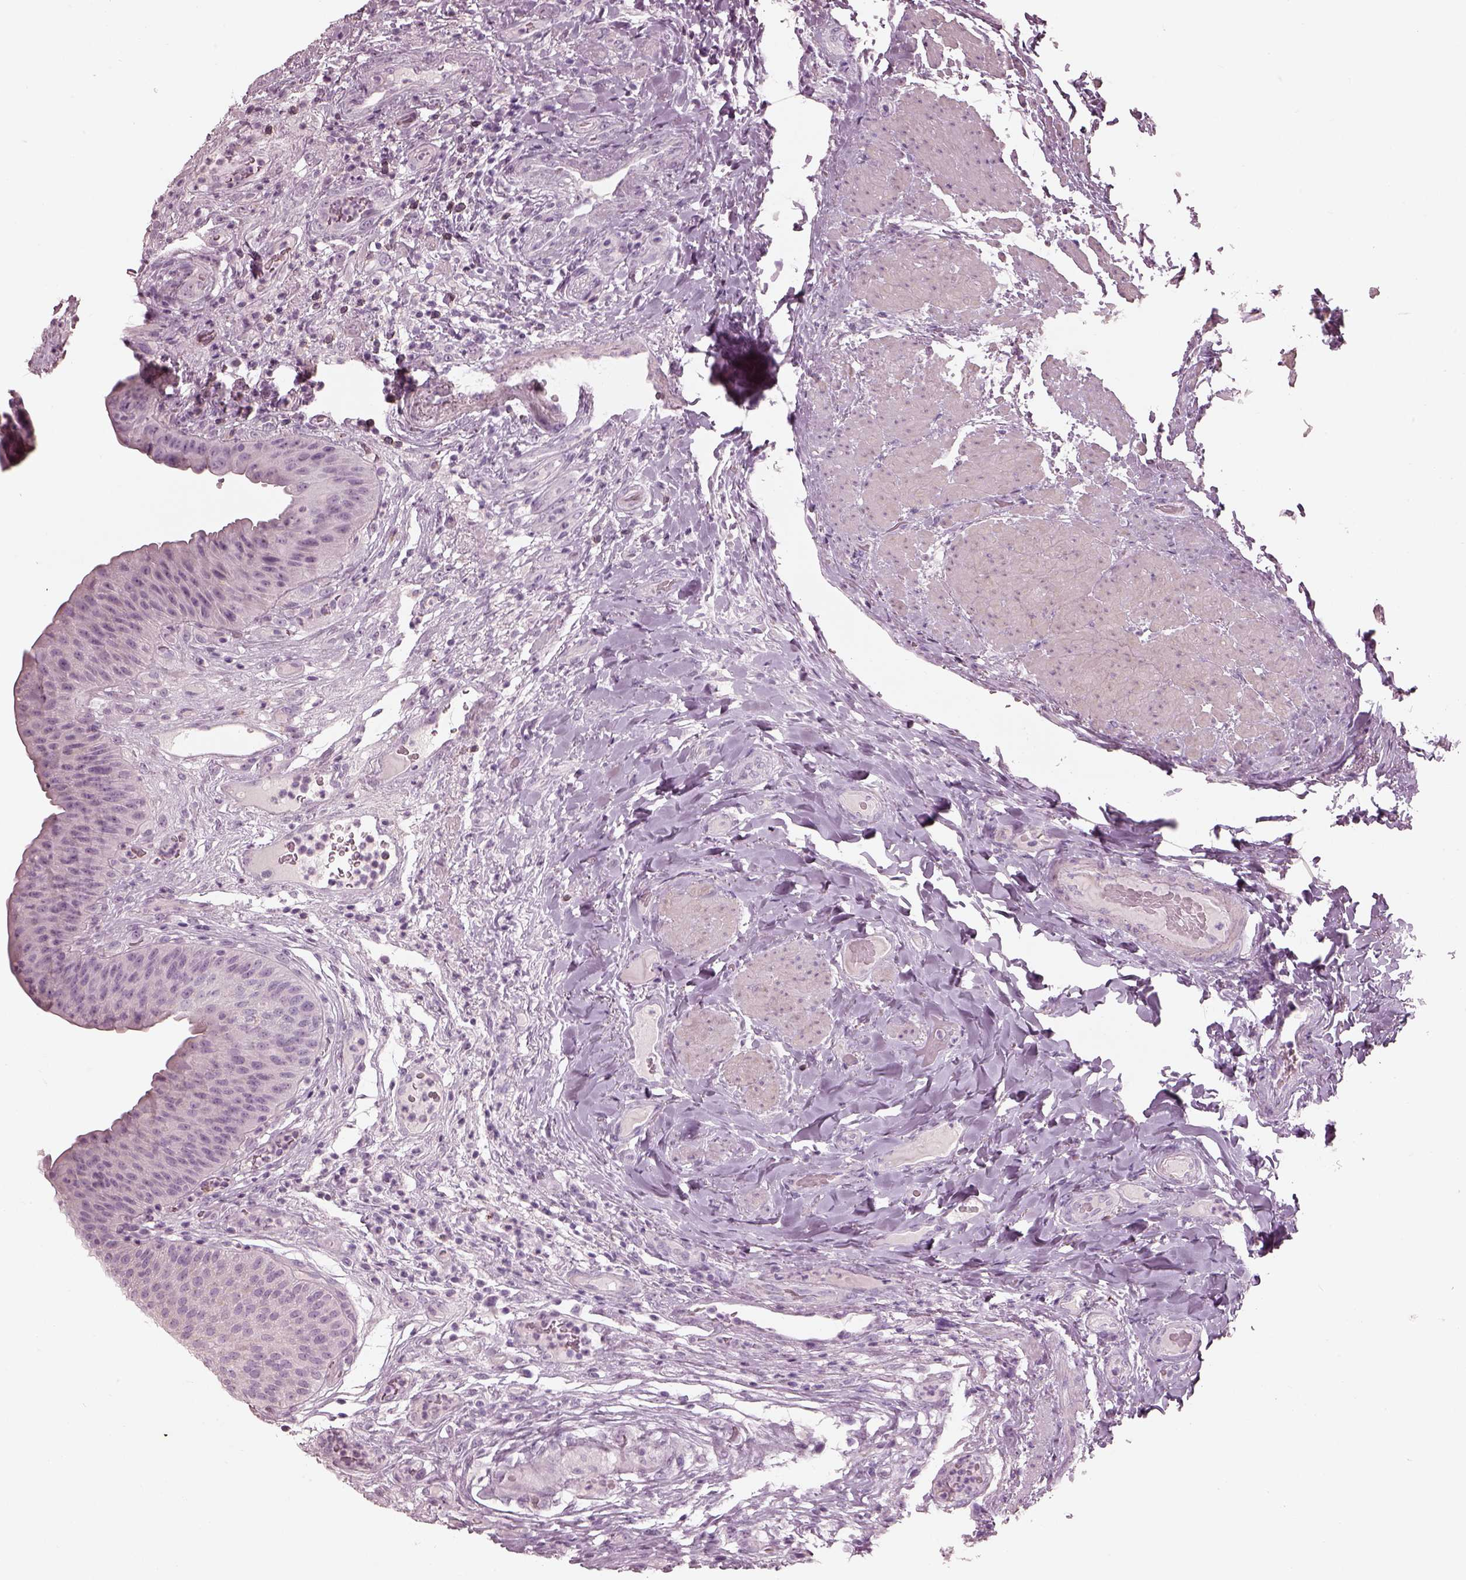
{"staining": {"intensity": "negative", "quantity": "none", "location": "none"}, "tissue": "urinary bladder", "cell_type": "Urothelial cells", "image_type": "normal", "snomed": [{"axis": "morphology", "description": "Normal tissue, NOS"}, {"axis": "topography", "description": "Urinary bladder"}], "caption": "This is an immunohistochemistry histopathology image of benign human urinary bladder. There is no positivity in urothelial cells.", "gene": "RSPH9", "patient": {"sex": "male", "age": 66}}